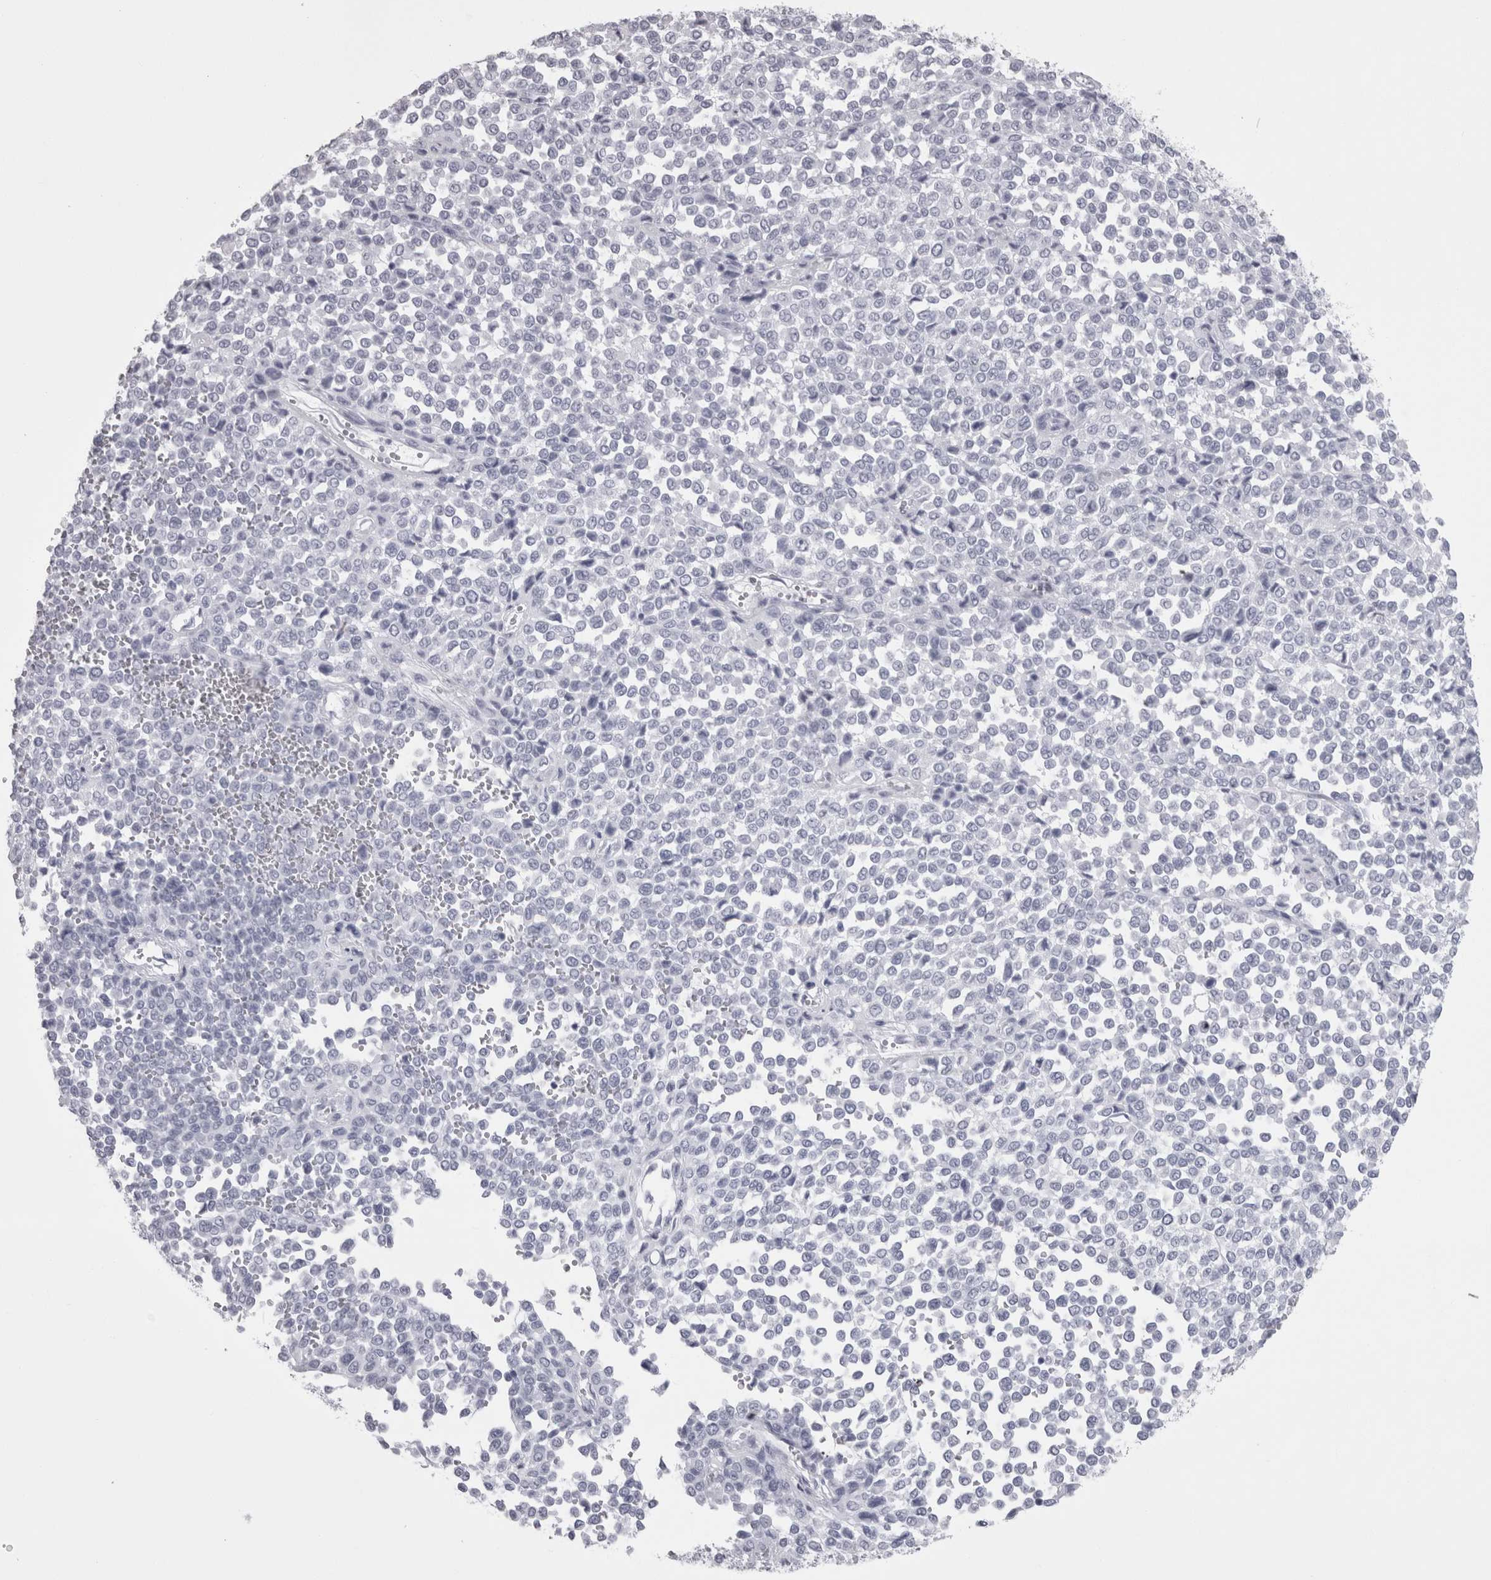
{"staining": {"intensity": "negative", "quantity": "none", "location": "none"}, "tissue": "melanoma", "cell_type": "Tumor cells", "image_type": "cancer", "snomed": [{"axis": "morphology", "description": "Malignant melanoma, Metastatic site"}, {"axis": "topography", "description": "Pancreas"}], "caption": "Immunohistochemistry histopathology image of neoplastic tissue: malignant melanoma (metastatic site) stained with DAB (3,3'-diaminobenzidine) reveals no significant protein staining in tumor cells.", "gene": "SKAP1", "patient": {"sex": "female", "age": 30}}